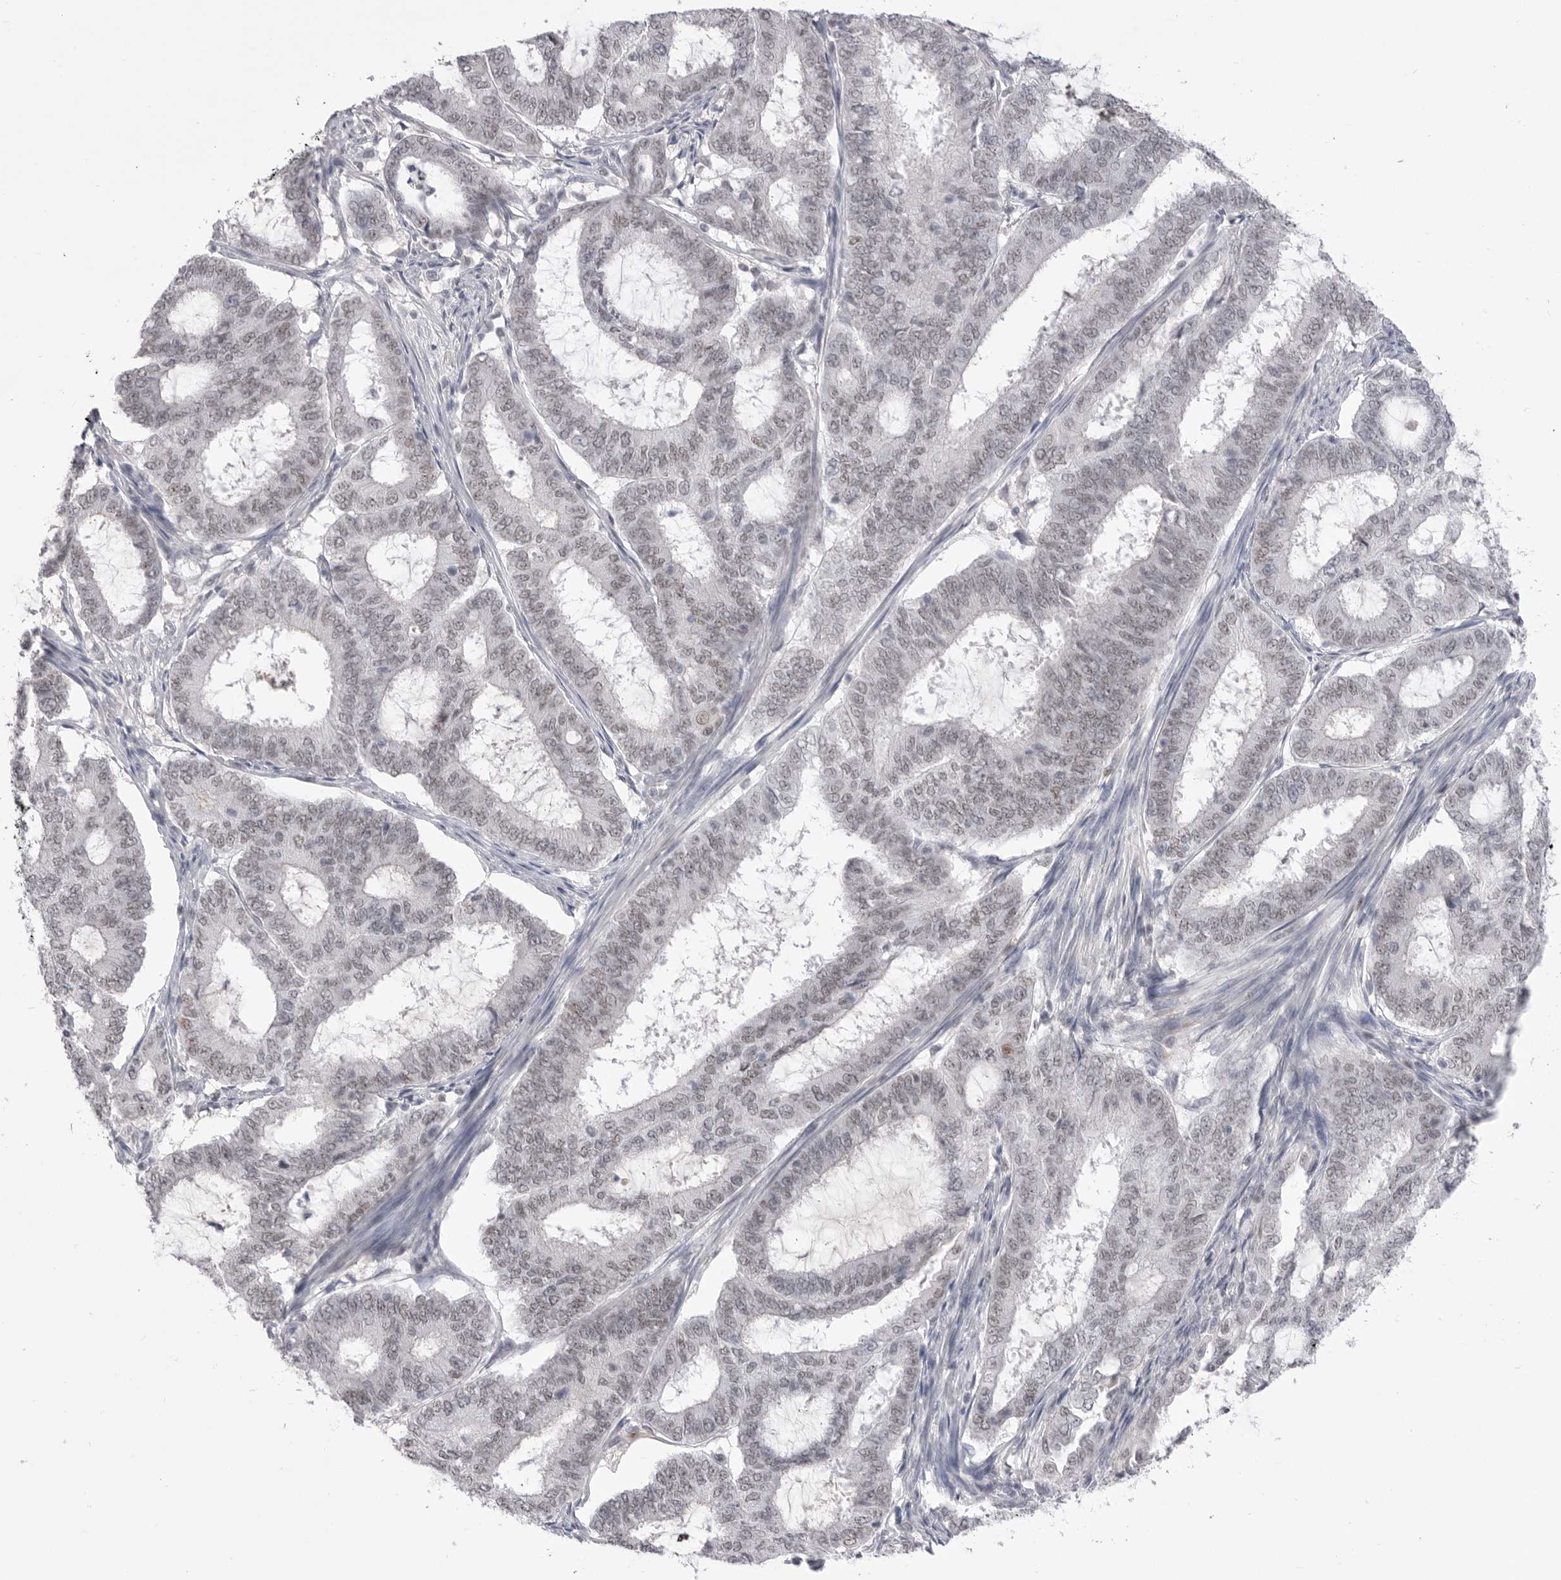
{"staining": {"intensity": "weak", "quantity": "<25%", "location": "nuclear"}, "tissue": "endometrial cancer", "cell_type": "Tumor cells", "image_type": "cancer", "snomed": [{"axis": "morphology", "description": "Adenocarcinoma, NOS"}, {"axis": "topography", "description": "Endometrium"}], "caption": "The image reveals no significant staining in tumor cells of endometrial cancer.", "gene": "ZBTB7B", "patient": {"sex": "female", "age": 51}}